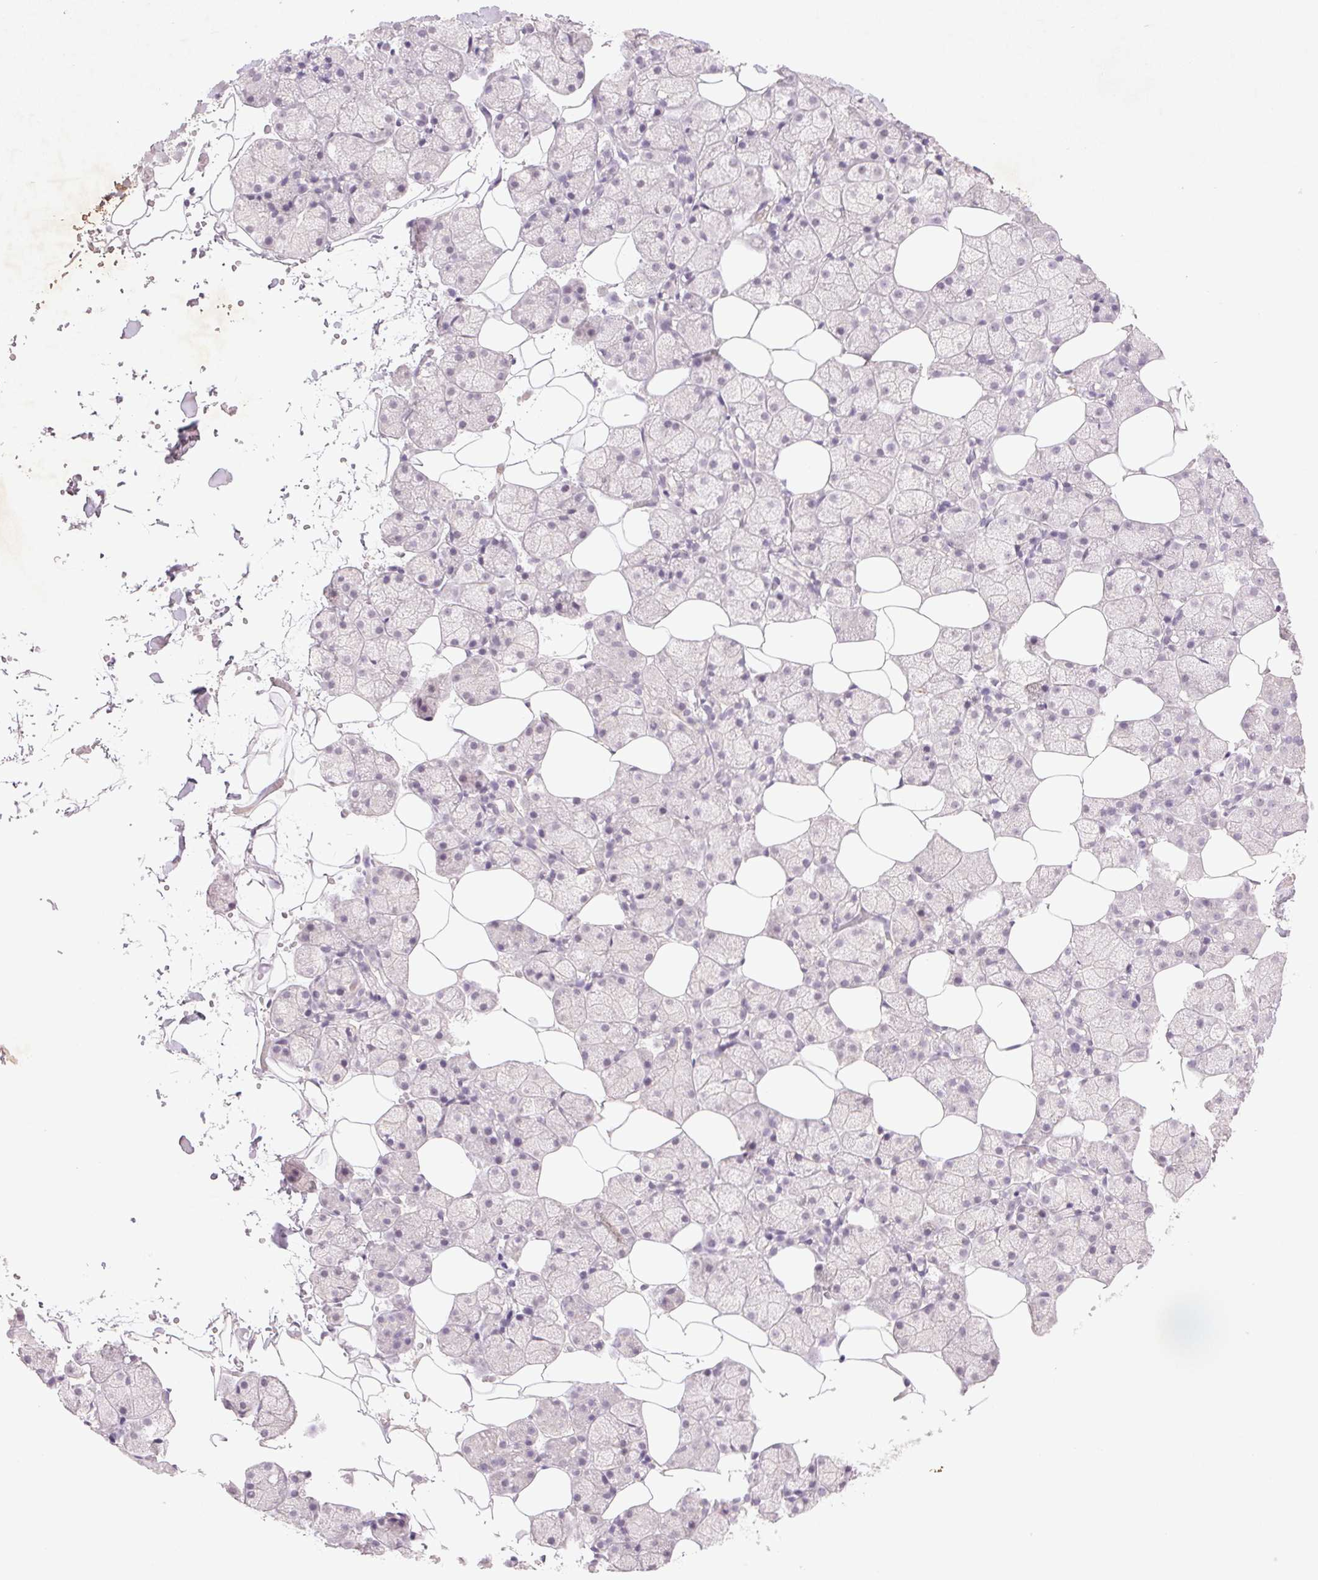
{"staining": {"intensity": "negative", "quantity": "none", "location": "none"}, "tissue": "salivary gland", "cell_type": "Glandular cells", "image_type": "normal", "snomed": [{"axis": "morphology", "description": "Normal tissue, NOS"}, {"axis": "topography", "description": "Salivary gland"}], "caption": "IHC photomicrograph of normal human salivary gland stained for a protein (brown), which displays no expression in glandular cells. Nuclei are stained in blue.", "gene": "FAM168B", "patient": {"sex": "male", "age": 38}}